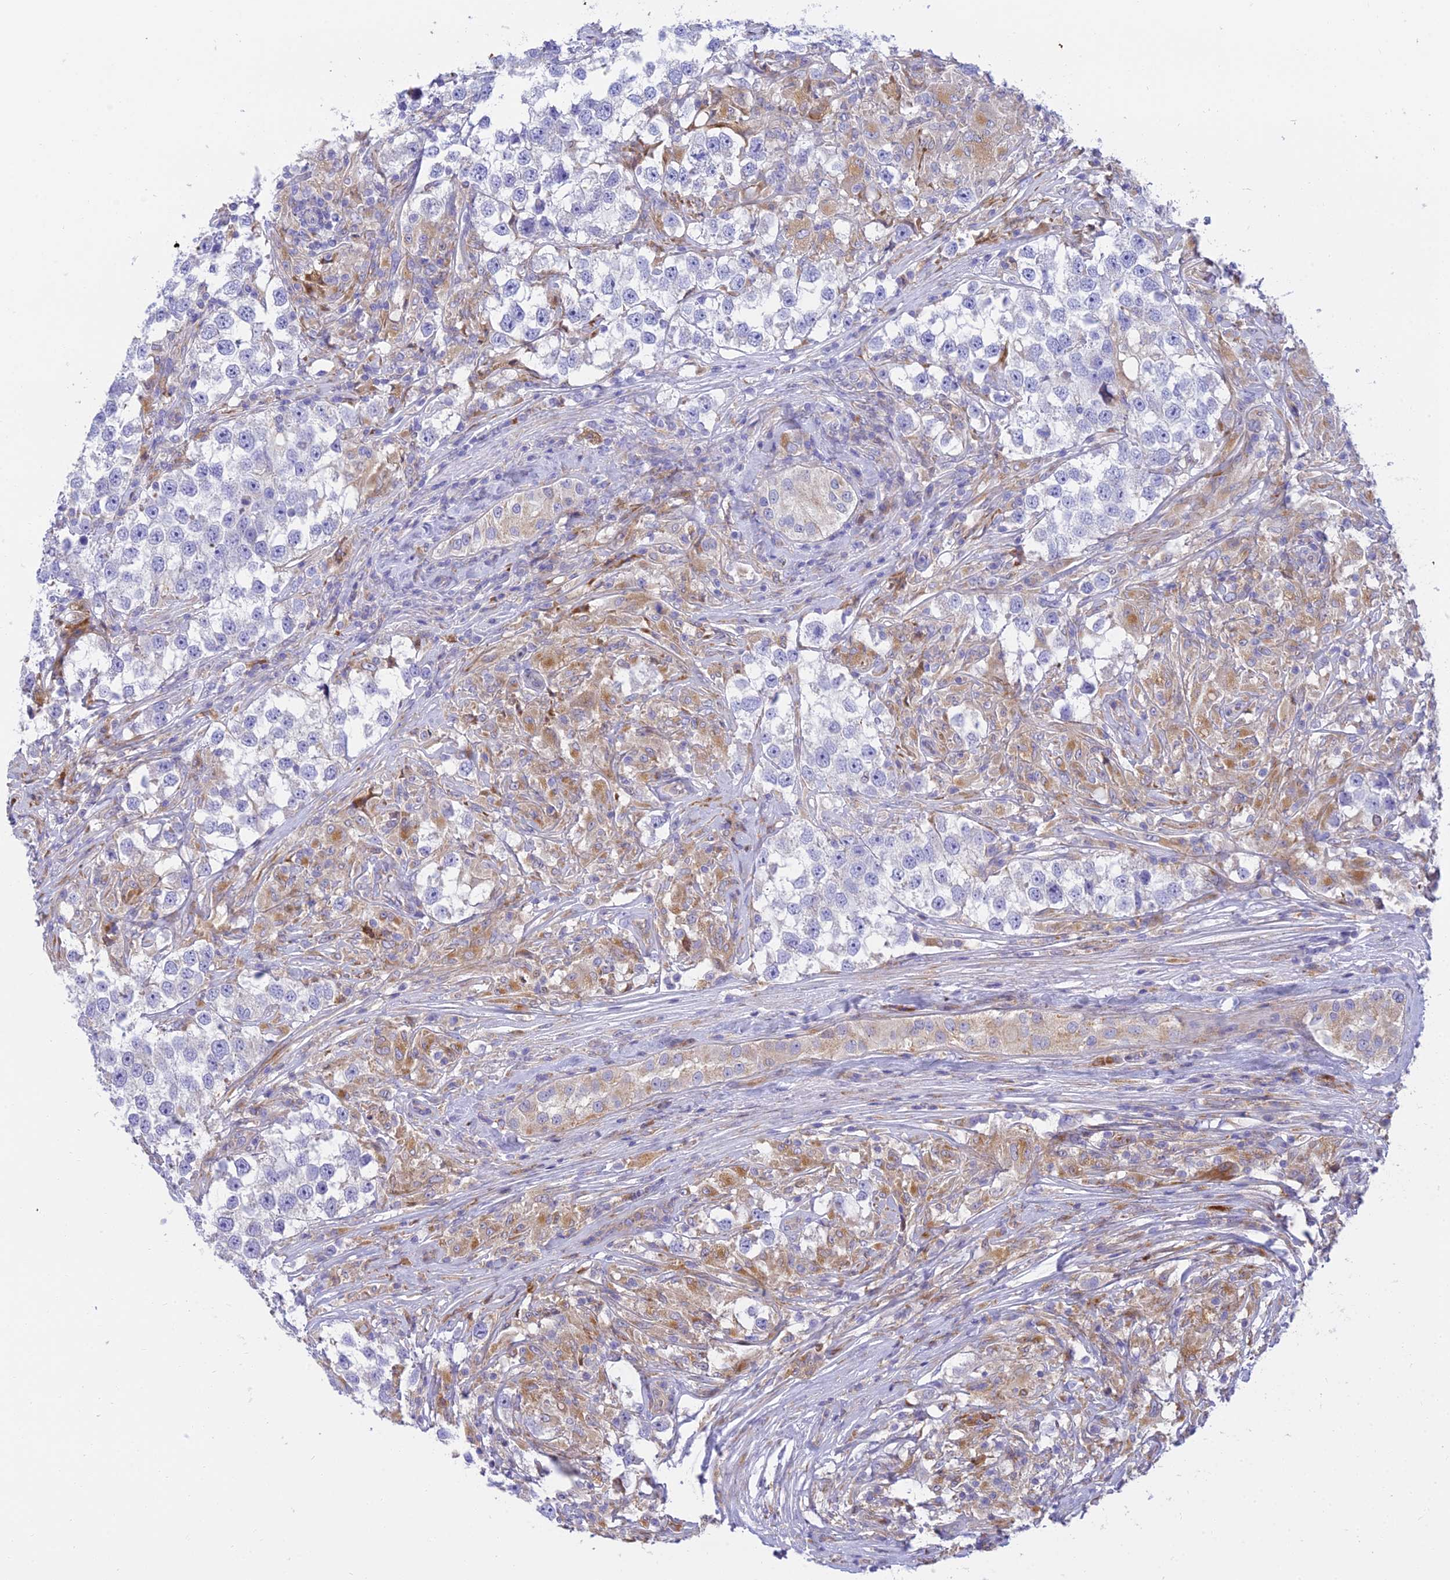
{"staining": {"intensity": "negative", "quantity": "none", "location": "none"}, "tissue": "testis cancer", "cell_type": "Tumor cells", "image_type": "cancer", "snomed": [{"axis": "morphology", "description": "Seminoma, NOS"}, {"axis": "topography", "description": "Testis"}], "caption": "This is a histopathology image of immunohistochemistry (IHC) staining of seminoma (testis), which shows no positivity in tumor cells.", "gene": "CLCN7", "patient": {"sex": "male", "age": 46}}